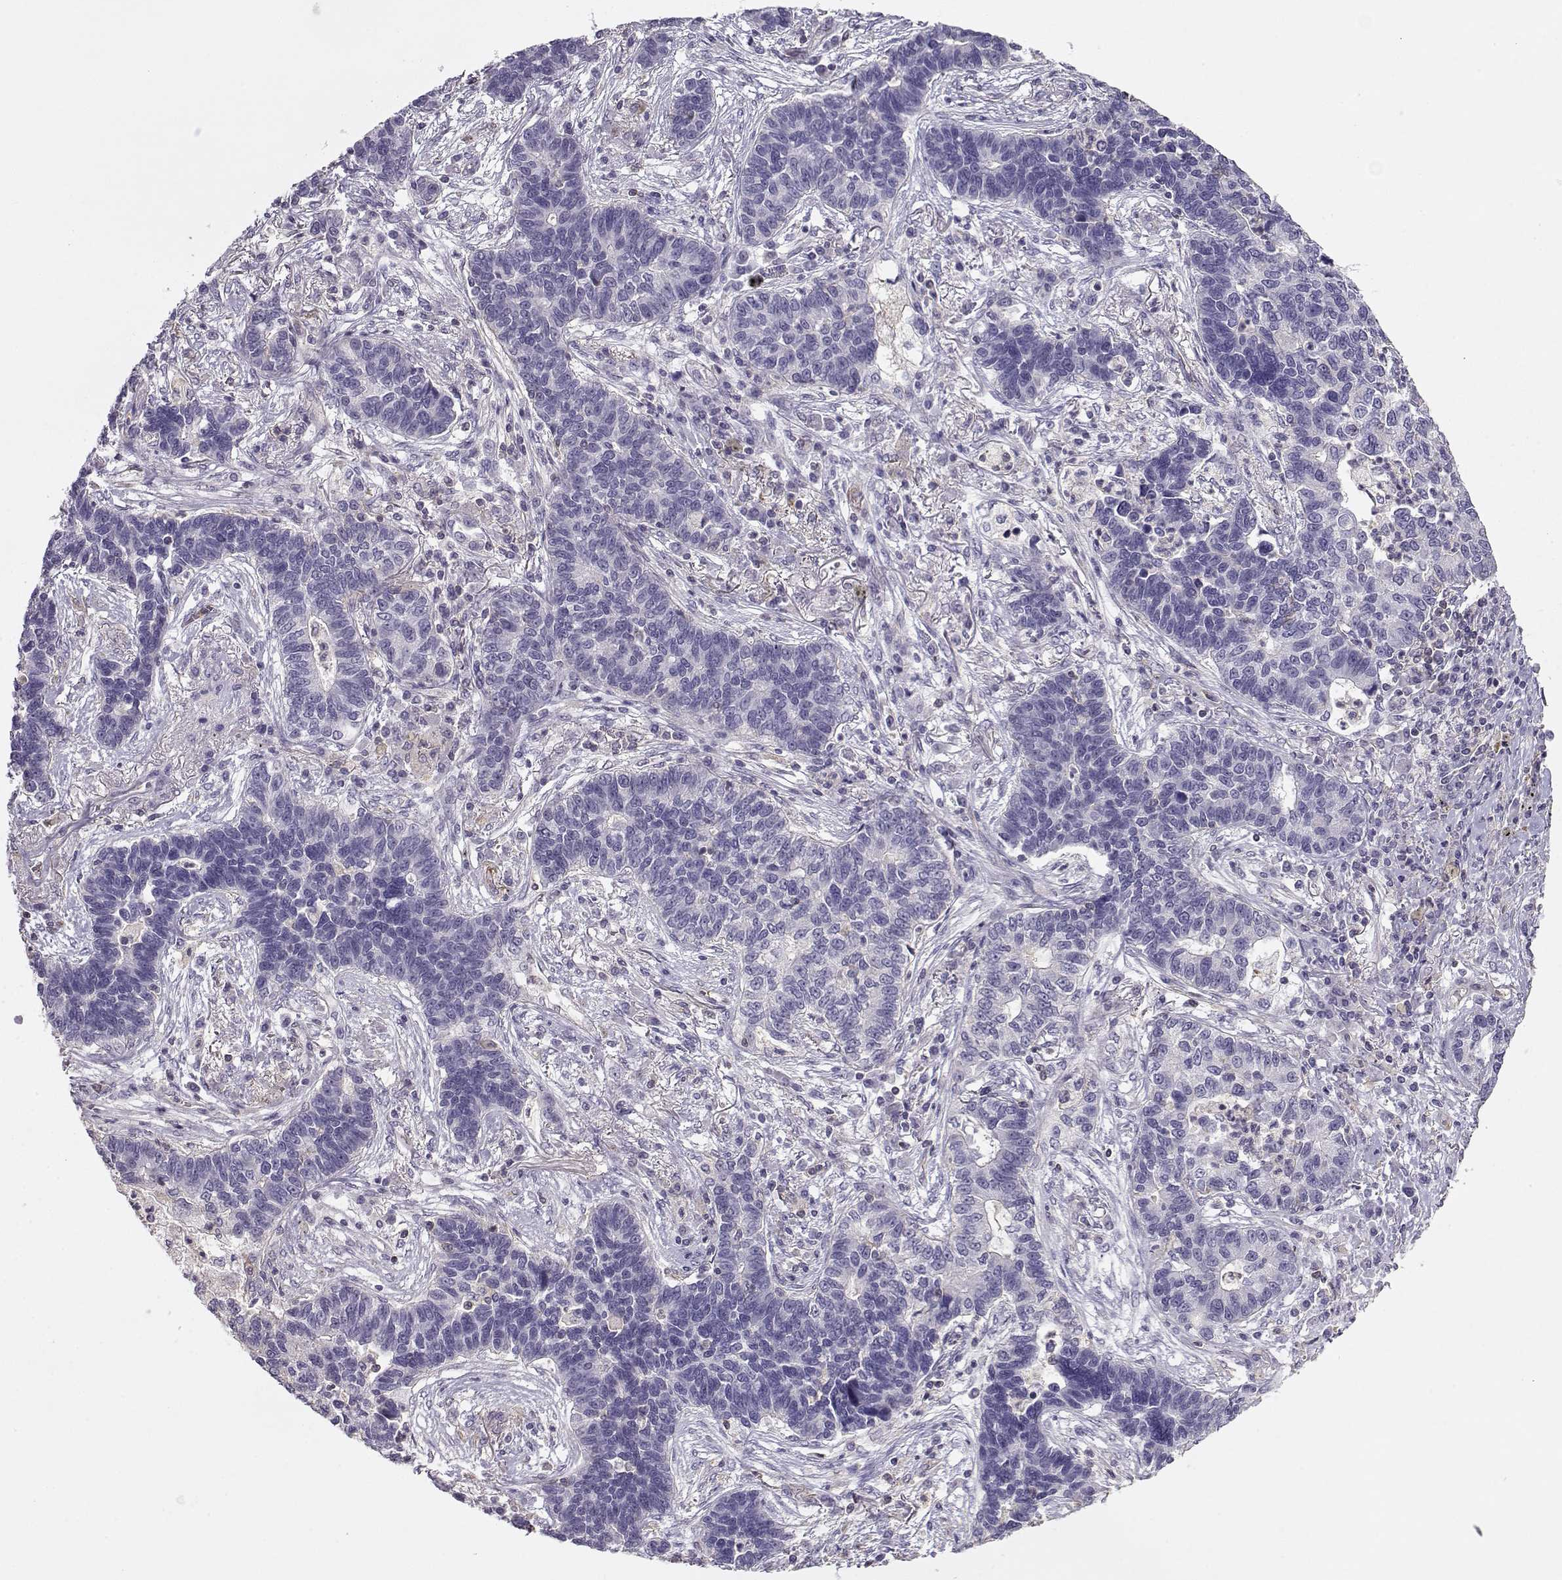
{"staining": {"intensity": "negative", "quantity": "none", "location": "none"}, "tissue": "lung cancer", "cell_type": "Tumor cells", "image_type": "cancer", "snomed": [{"axis": "morphology", "description": "Adenocarcinoma, NOS"}, {"axis": "topography", "description": "Lung"}], "caption": "Lung cancer (adenocarcinoma) was stained to show a protein in brown. There is no significant positivity in tumor cells. (DAB immunohistochemistry (IHC) visualized using brightfield microscopy, high magnification).", "gene": "DAPL1", "patient": {"sex": "female", "age": 57}}